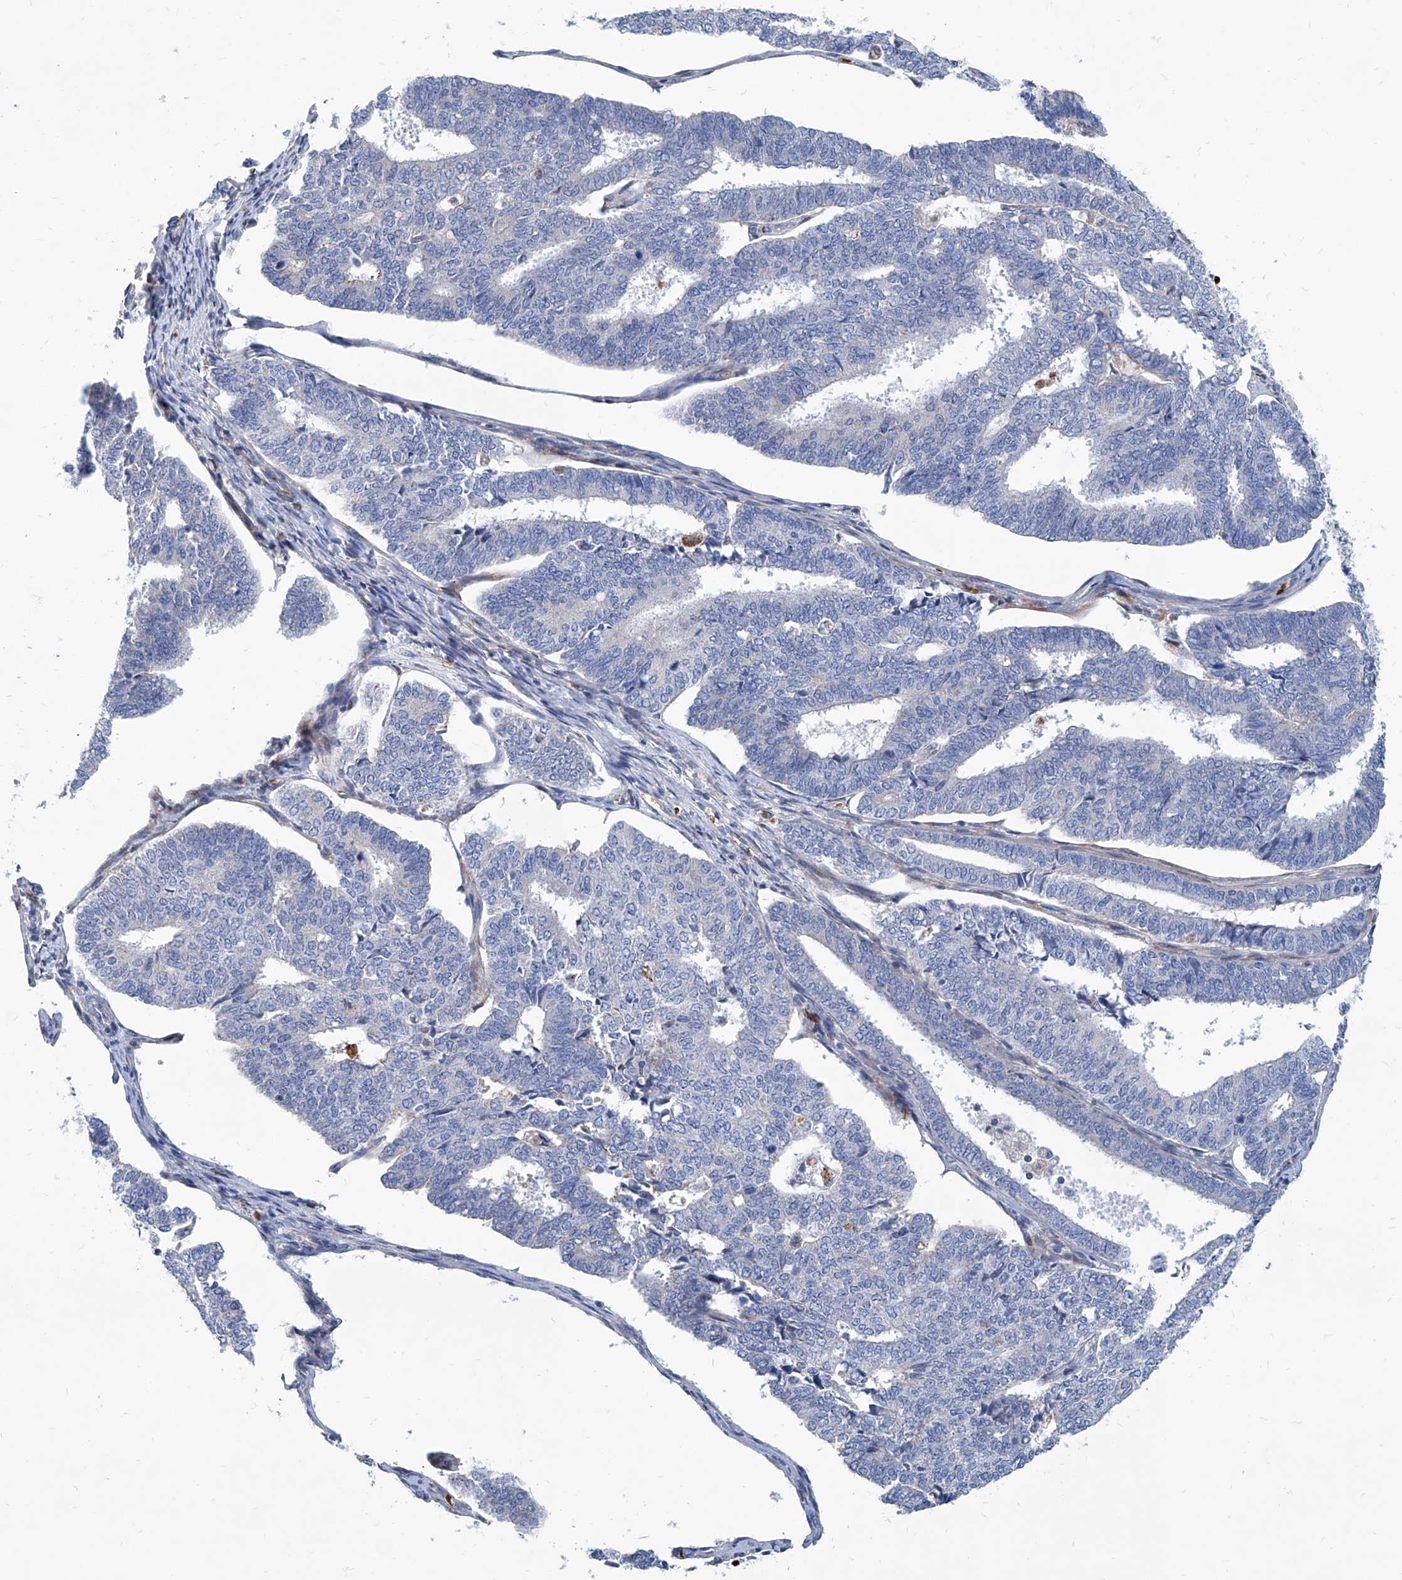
{"staining": {"intensity": "negative", "quantity": "none", "location": "none"}, "tissue": "endometrial cancer", "cell_type": "Tumor cells", "image_type": "cancer", "snomed": [{"axis": "morphology", "description": "Adenocarcinoma, NOS"}, {"axis": "topography", "description": "Endometrium"}], "caption": "DAB (3,3'-diaminobenzidine) immunohistochemical staining of human adenocarcinoma (endometrial) shows no significant staining in tumor cells.", "gene": "FPR2", "patient": {"sex": "female", "age": 70}}